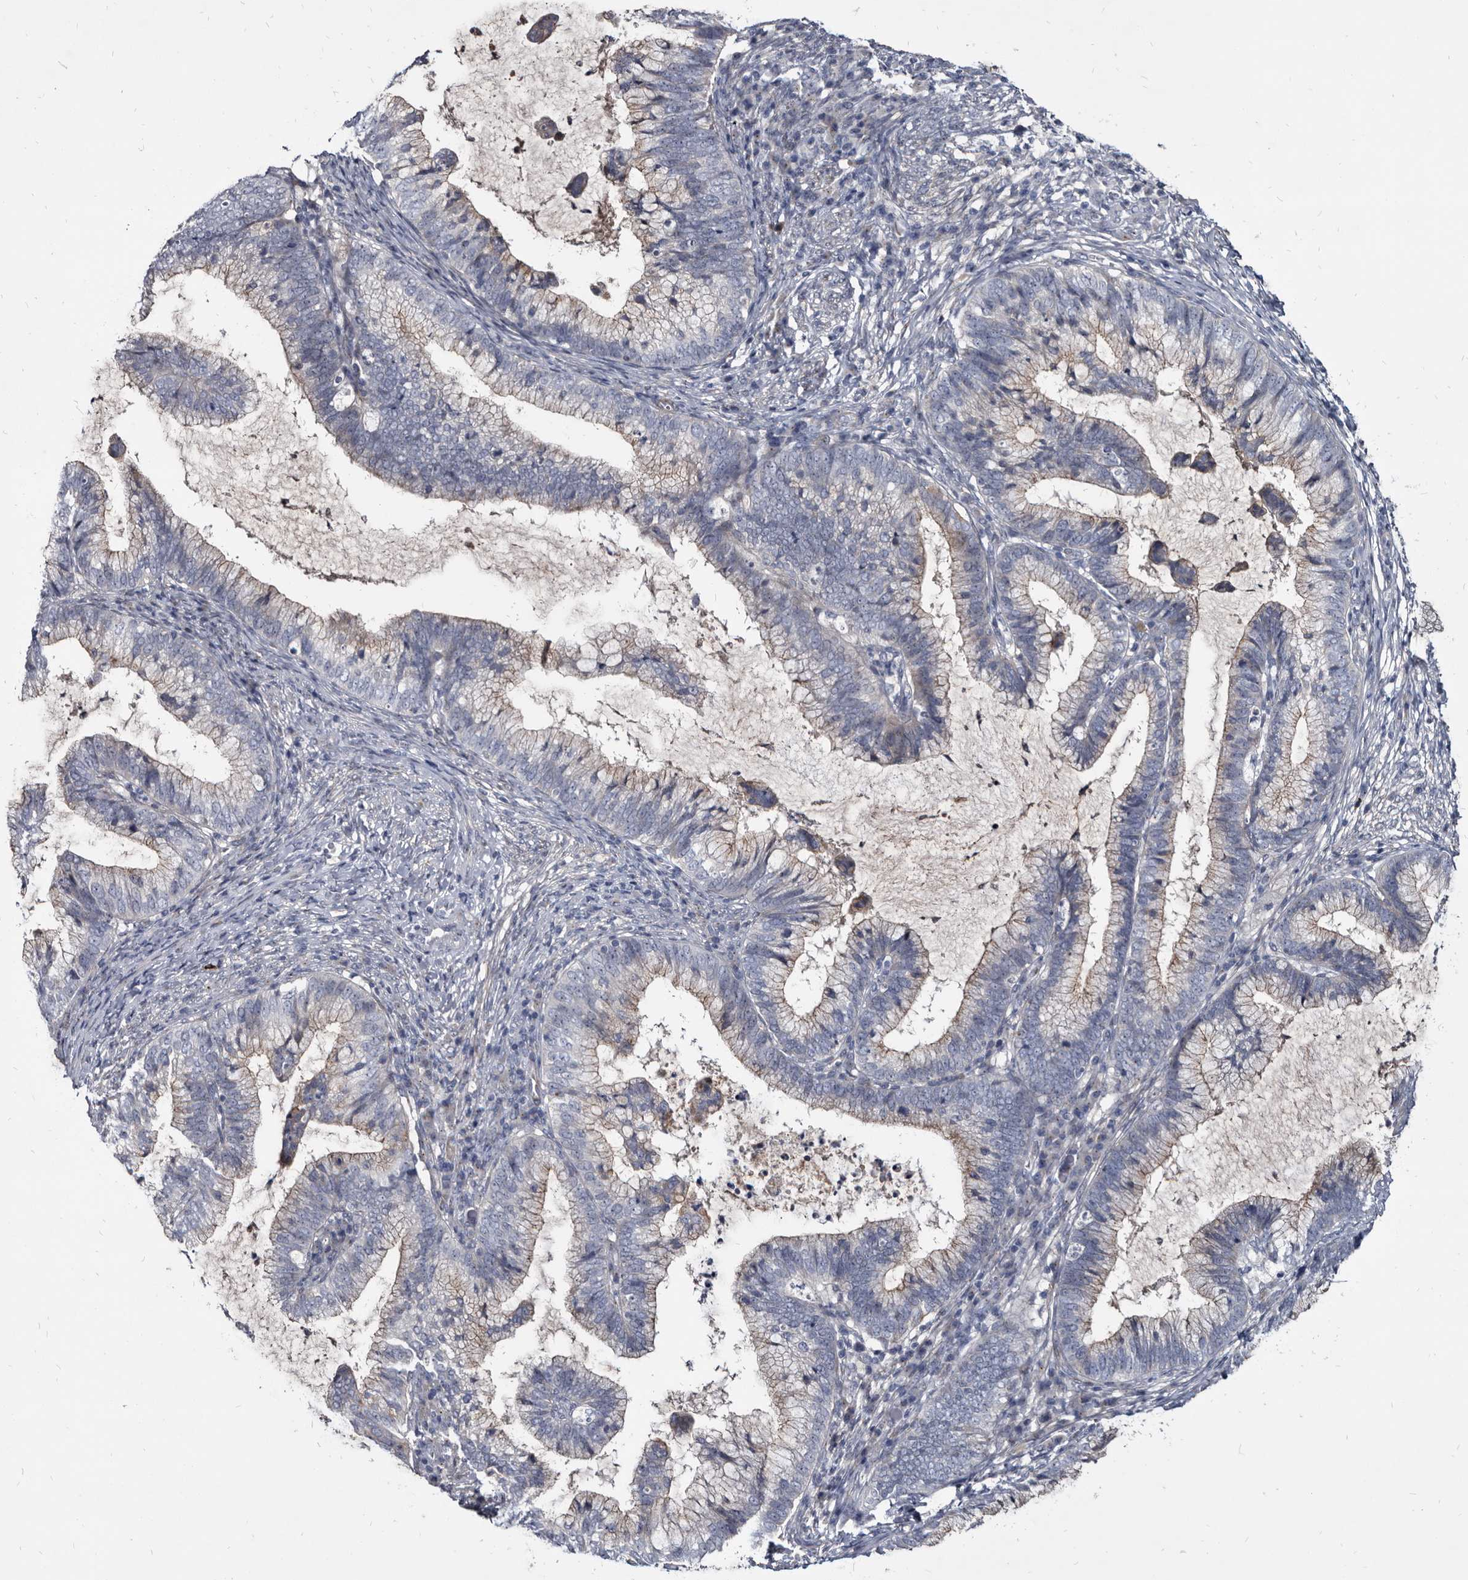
{"staining": {"intensity": "negative", "quantity": "none", "location": "none"}, "tissue": "cervical cancer", "cell_type": "Tumor cells", "image_type": "cancer", "snomed": [{"axis": "morphology", "description": "Adenocarcinoma, NOS"}, {"axis": "topography", "description": "Cervix"}], "caption": "The photomicrograph demonstrates no significant expression in tumor cells of adenocarcinoma (cervical).", "gene": "PRSS8", "patient": {"sex": "female", "age": 36}}